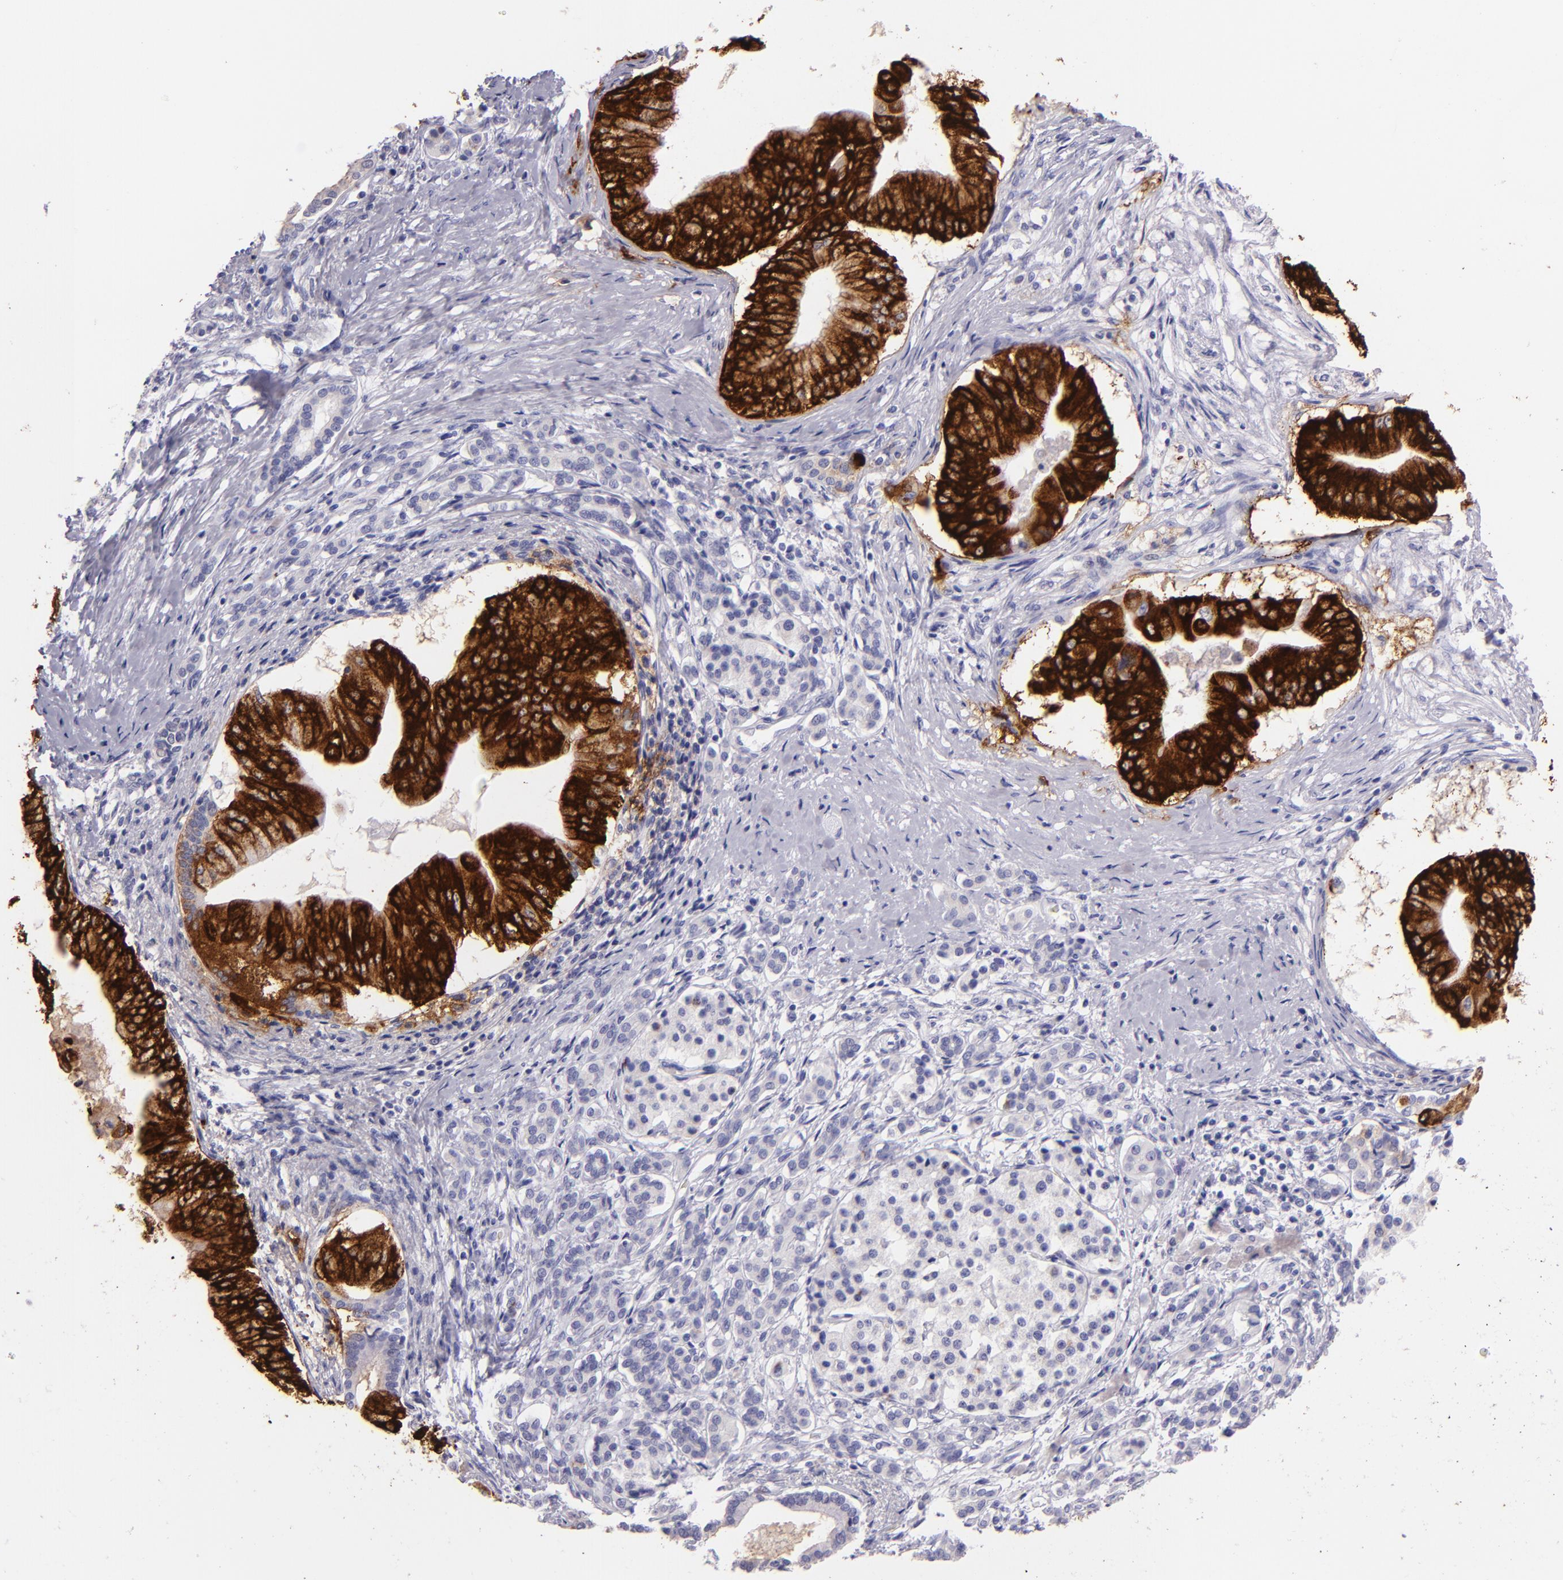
{"staining": {"intensity": "strong", "quantity": ">75%", "location": "cytoplasmic/membranous"}, "tissue": "pancreatic cancer", "cell_type": "Tumor cells", "image_type": "cancer", "snomed": [{"axis": "morphology", "description": "Adenocarcinoma, NOS"}, {"axis": "topography", "description": "Pancreas"}], "caption": "Pancreatic cancer (adenocarcinoma) stained with immunohistochemistry (IHC) reveals strong cytoplasmic/membranous positivity in approximately >75% of tumor cells.", "gene": "MUC5AC", "patient": {"sex": "male", "age": 62}}